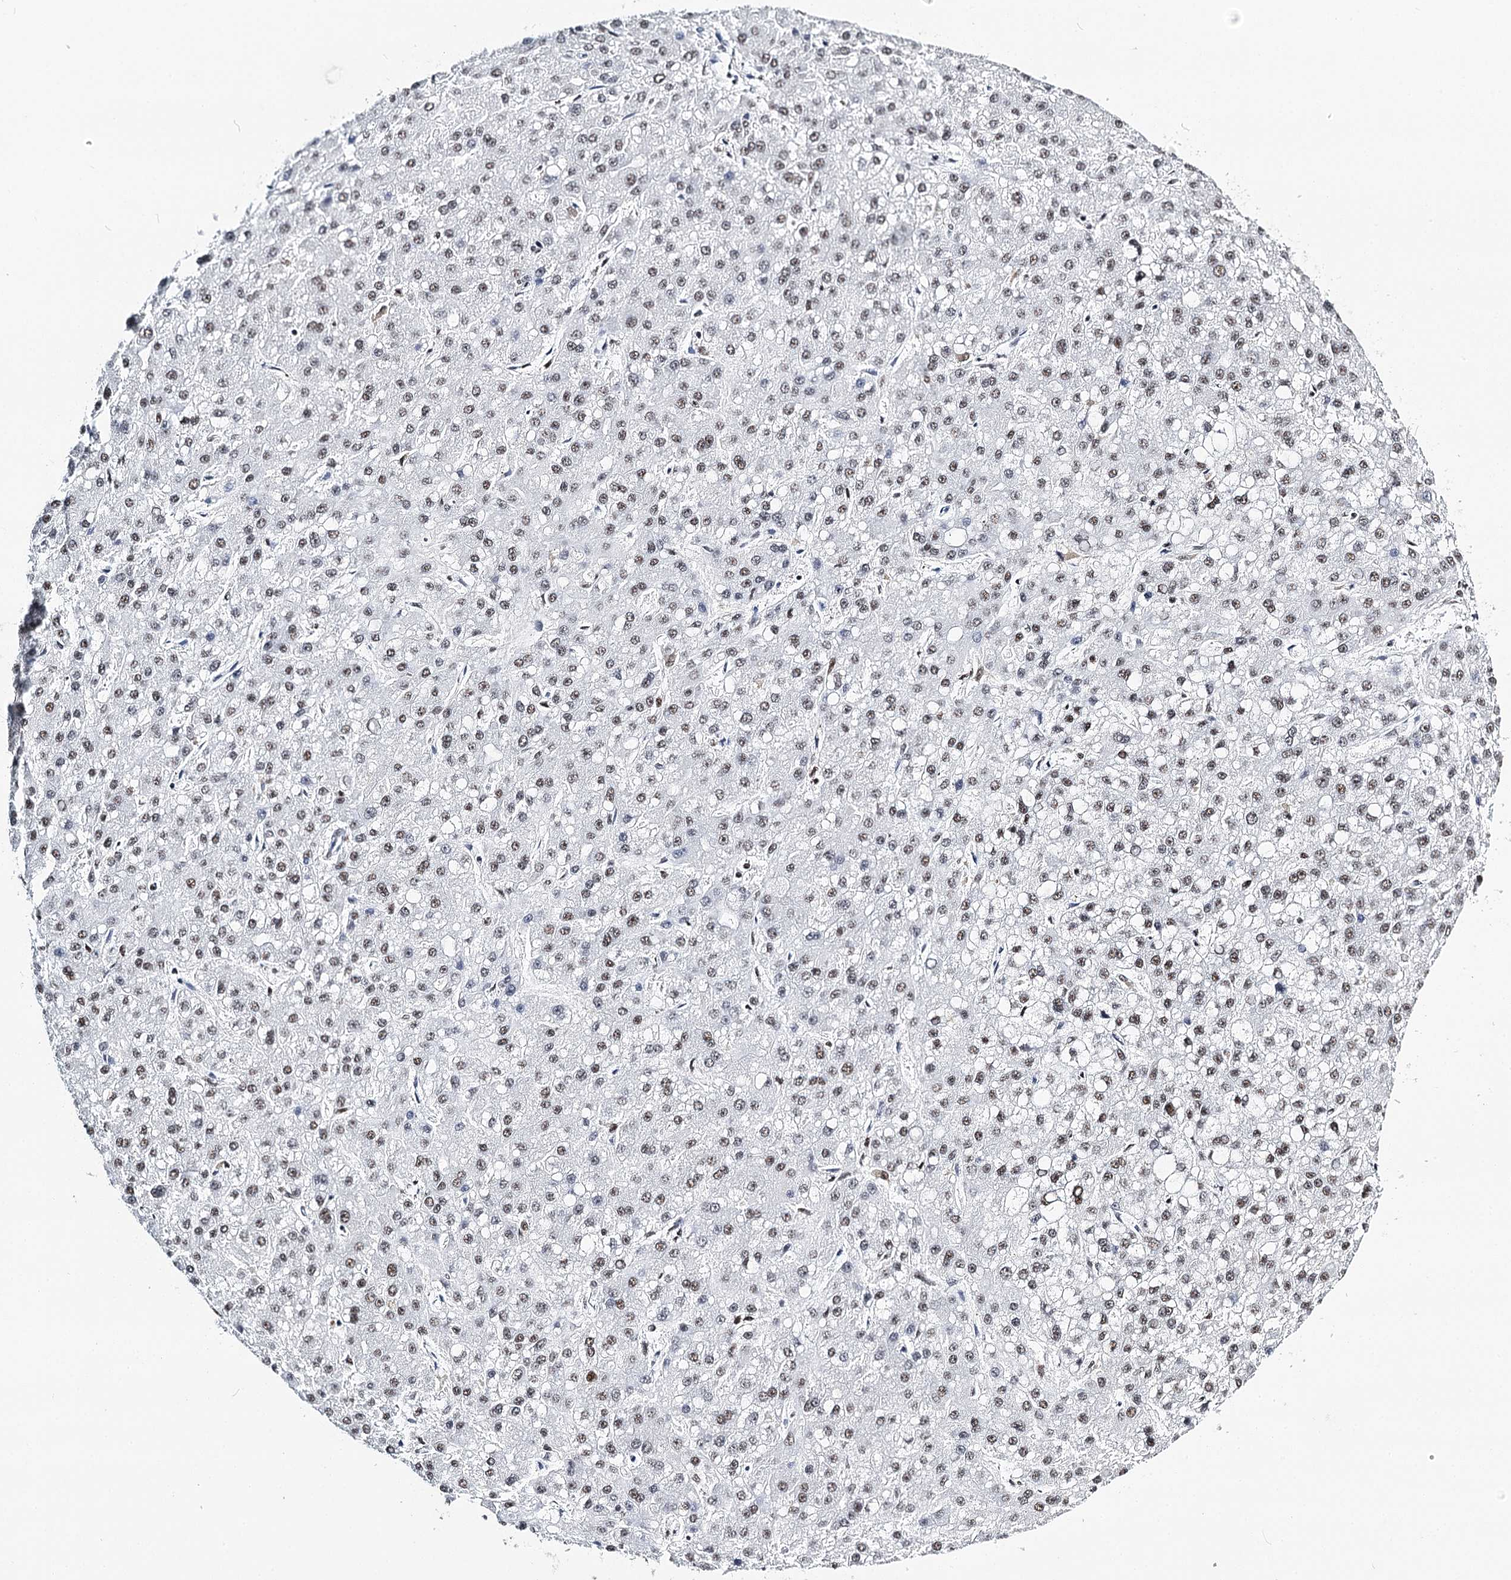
{"staining": {"intensity": "weak", "quantity": ">75%", "location": "nuclear"}, "tissue": "liver cancer", "cell_type": "Tumor cells", "image_type": "cancer", "snomed": [{"axis": "morphology", "description": "Carcinoma, Hepatocellular, NOS"}, {"axis": "topography", "description": "Liver"}], "caption": "There is low levels of weak nuclear staining in tumor cells of hepatocellular carcinoma (liver), as demonstrated by immunohistochemical staining (brown color).", "gene": "BARD1", "patient": {"sex": "male", "age": 67}}